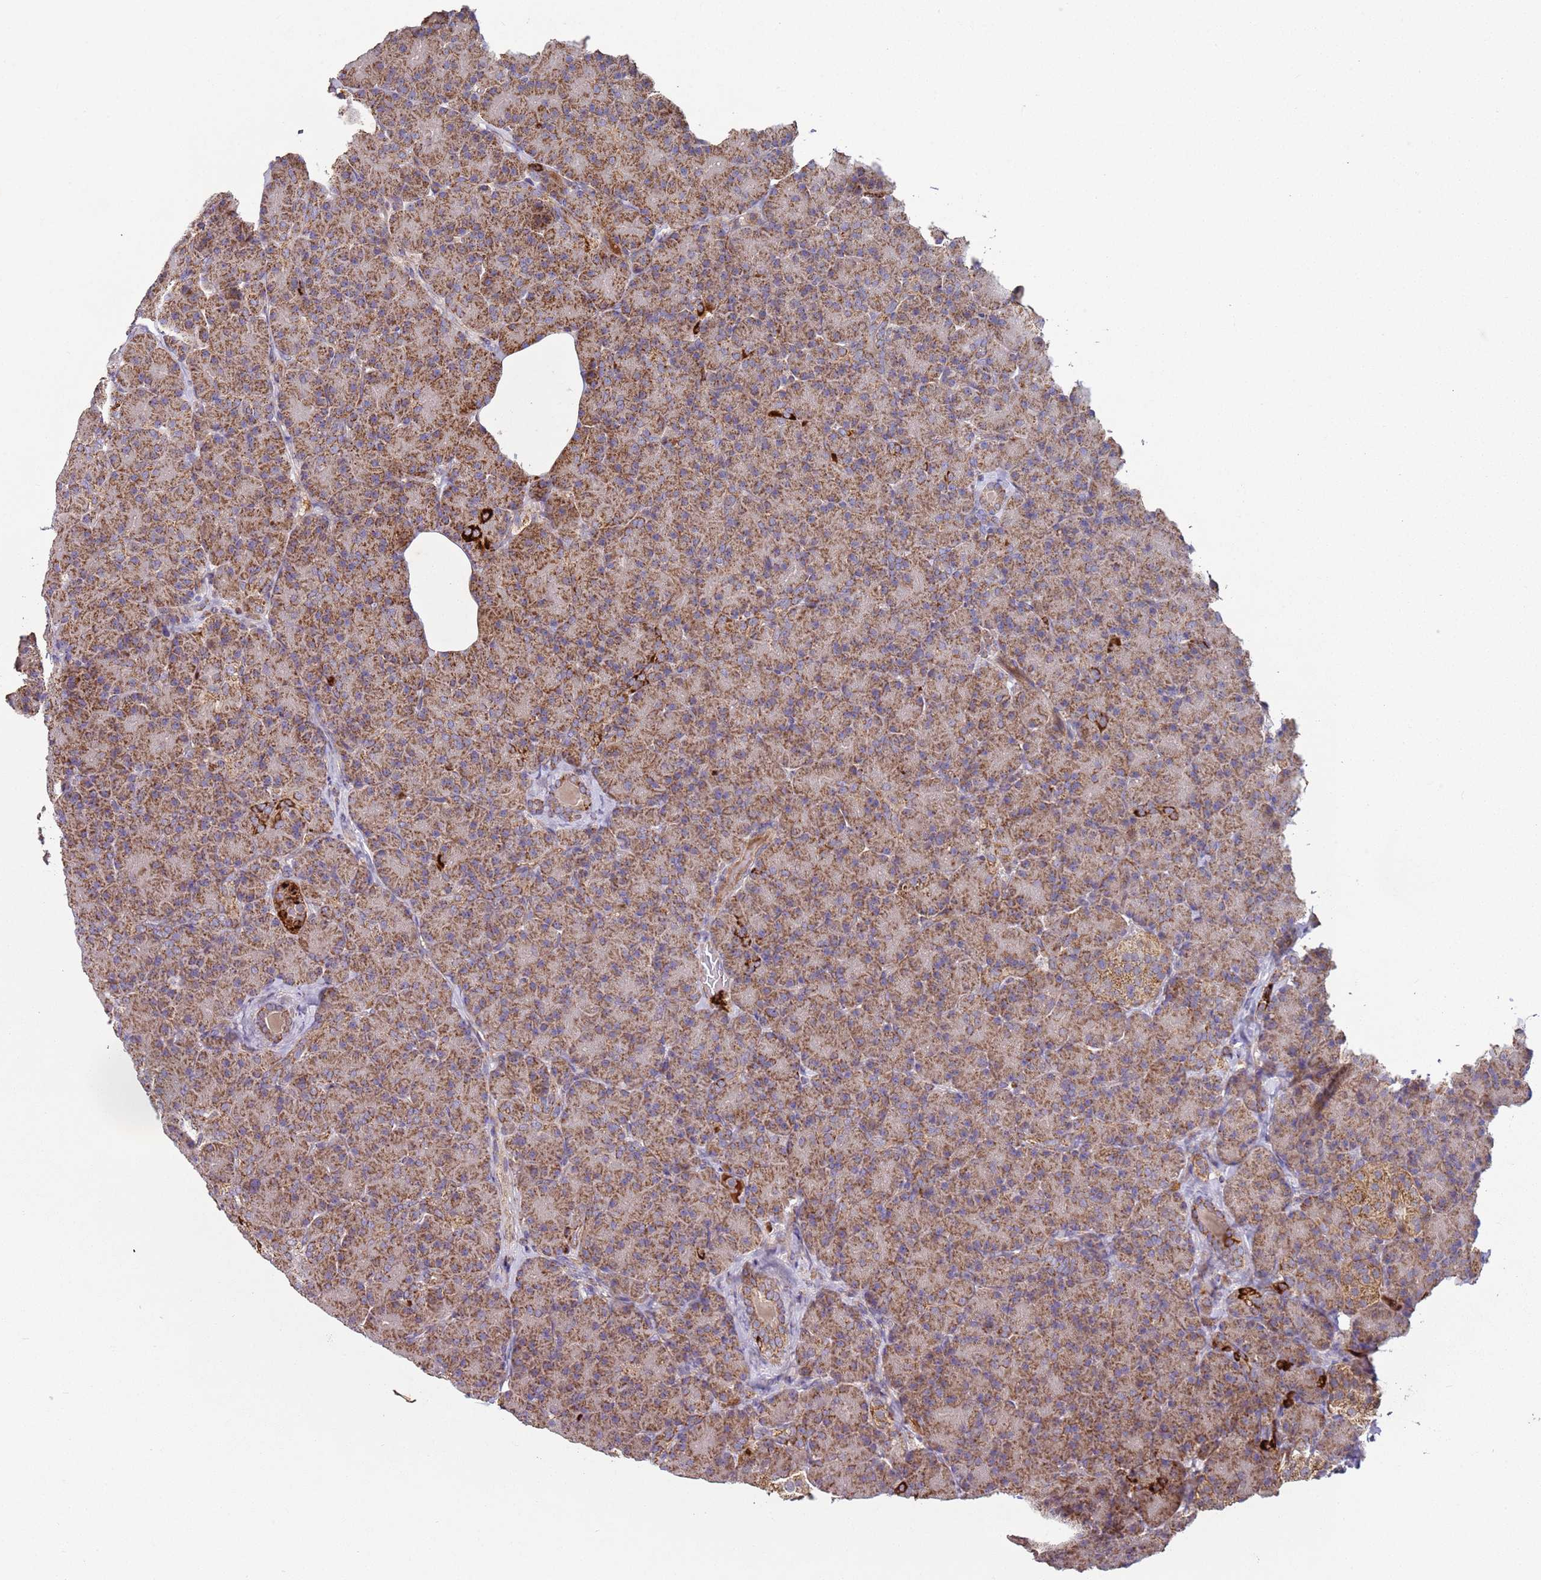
{"staining": {"intensity": "moderate", "quantity": ">75%", "location": "cytoplasmic/membranous"}, "tissue": "pancreas", "cell_type": "Exocrine glandular cells", "image_type": "normal", "snomed": [{"axis": "morphology", "description": "Normal tissue, NOS"}, {"axis": "topography", "description": "Pancreas"}], "caption": "This histopathology image reveals immunohistochemistry staining of normal human pancreas, with medium moderate cytoplasmic/membranous positivity in approximately >75% of exocrine glandular cells.", "gene": "FBXO33", "patient": {"sex": "female", "age": 43}}